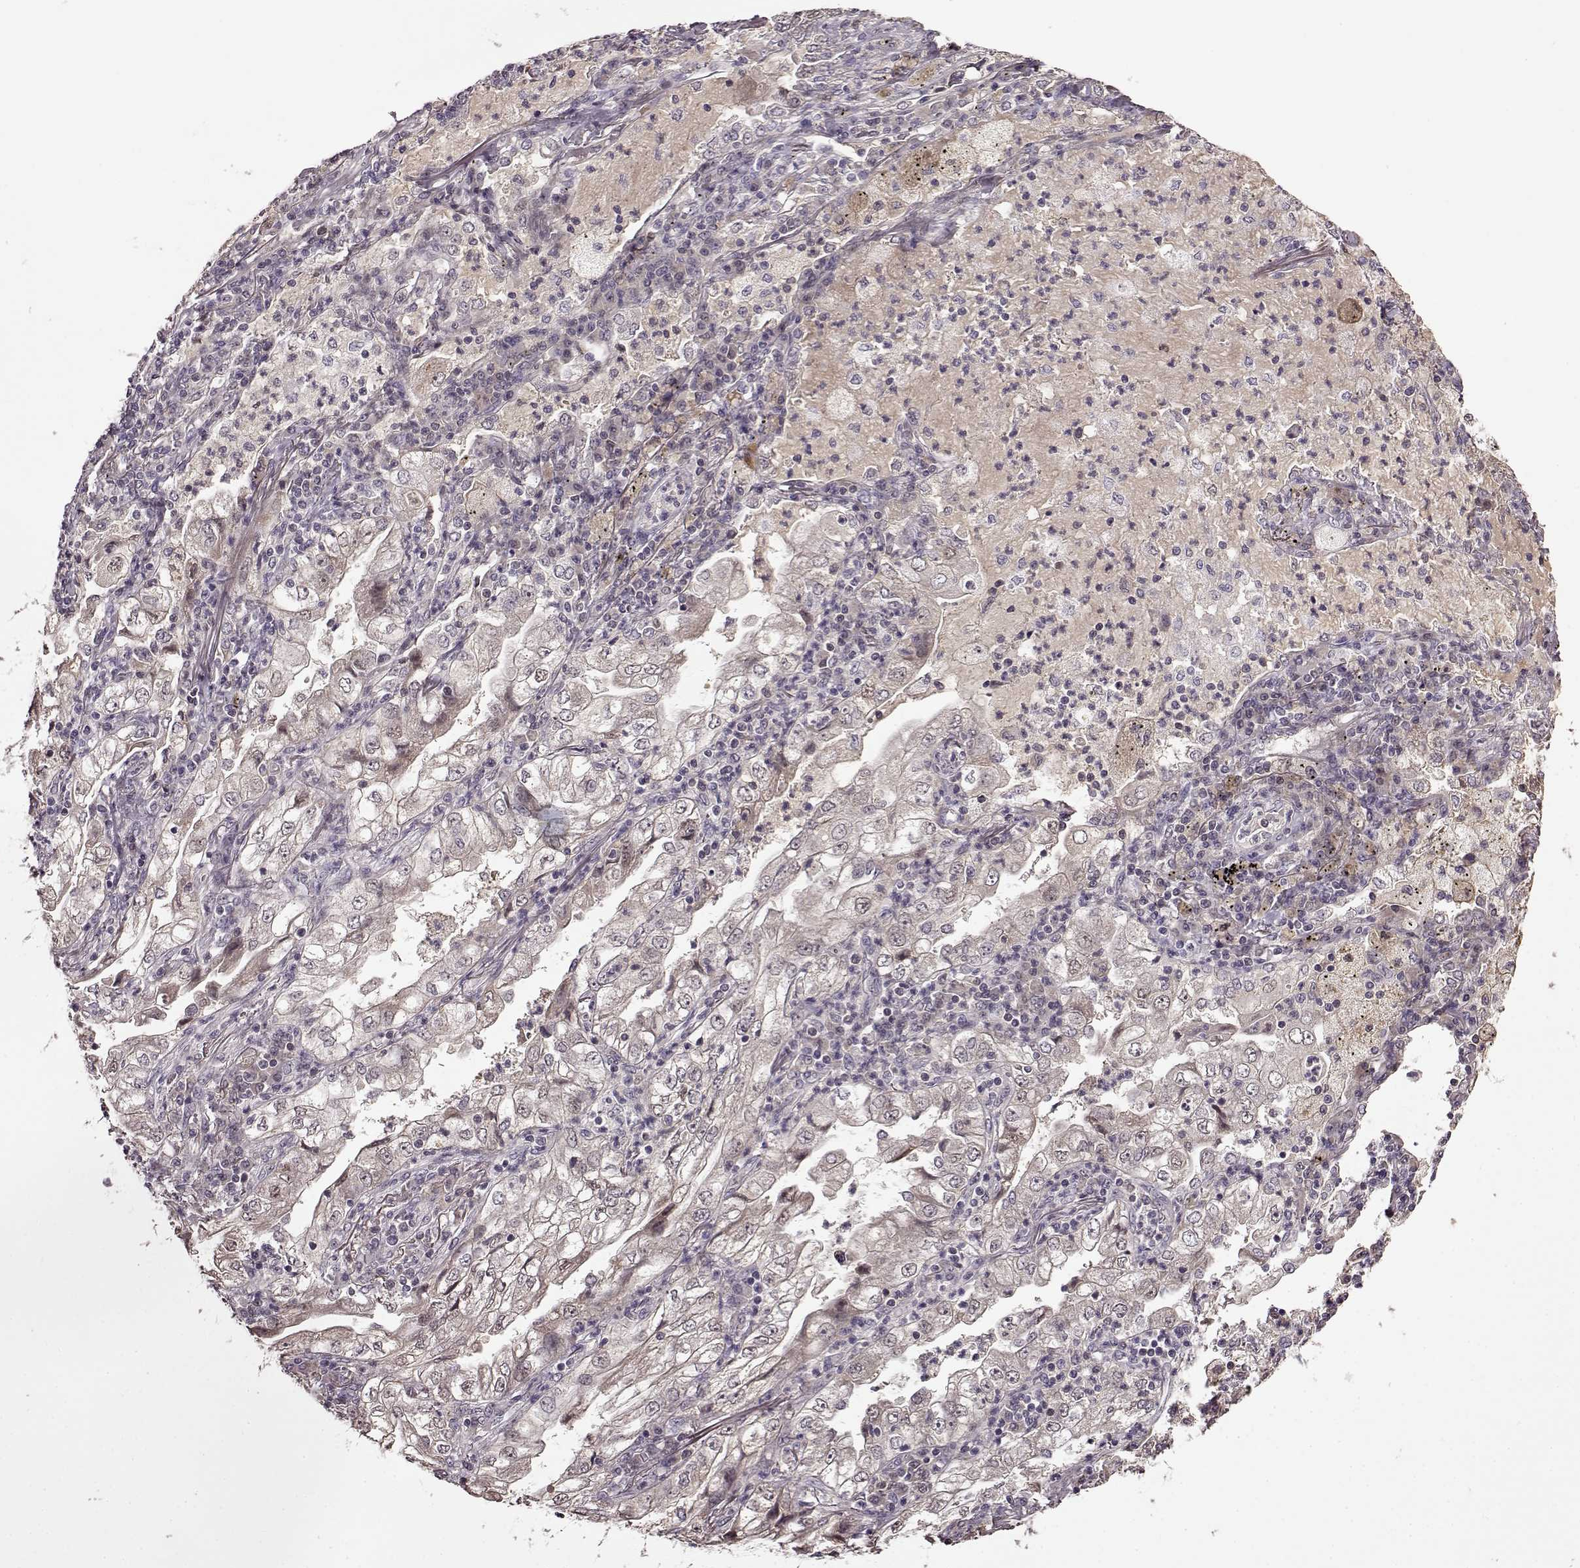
{"staining": {"intensity": "negative", "quantity": "none", "location": "none"}, "tissue": "lung cancer", "cell_type": "Tumor cells", "image_type": "cancer", "snomed": [{"axis": "morphology", "description": "Adenocarcinoma, NOS"}, {"axis": "topography", "description": "Lung"}], "caption": "A high-resolution histopathology image shows immunohistochemistry (IHC) staining of lung adenocarcinoma, which exhibits no significant positivity in tumor cells.", "gene": "MAIP1", "patient": {"sex": "female", "age": 73}}